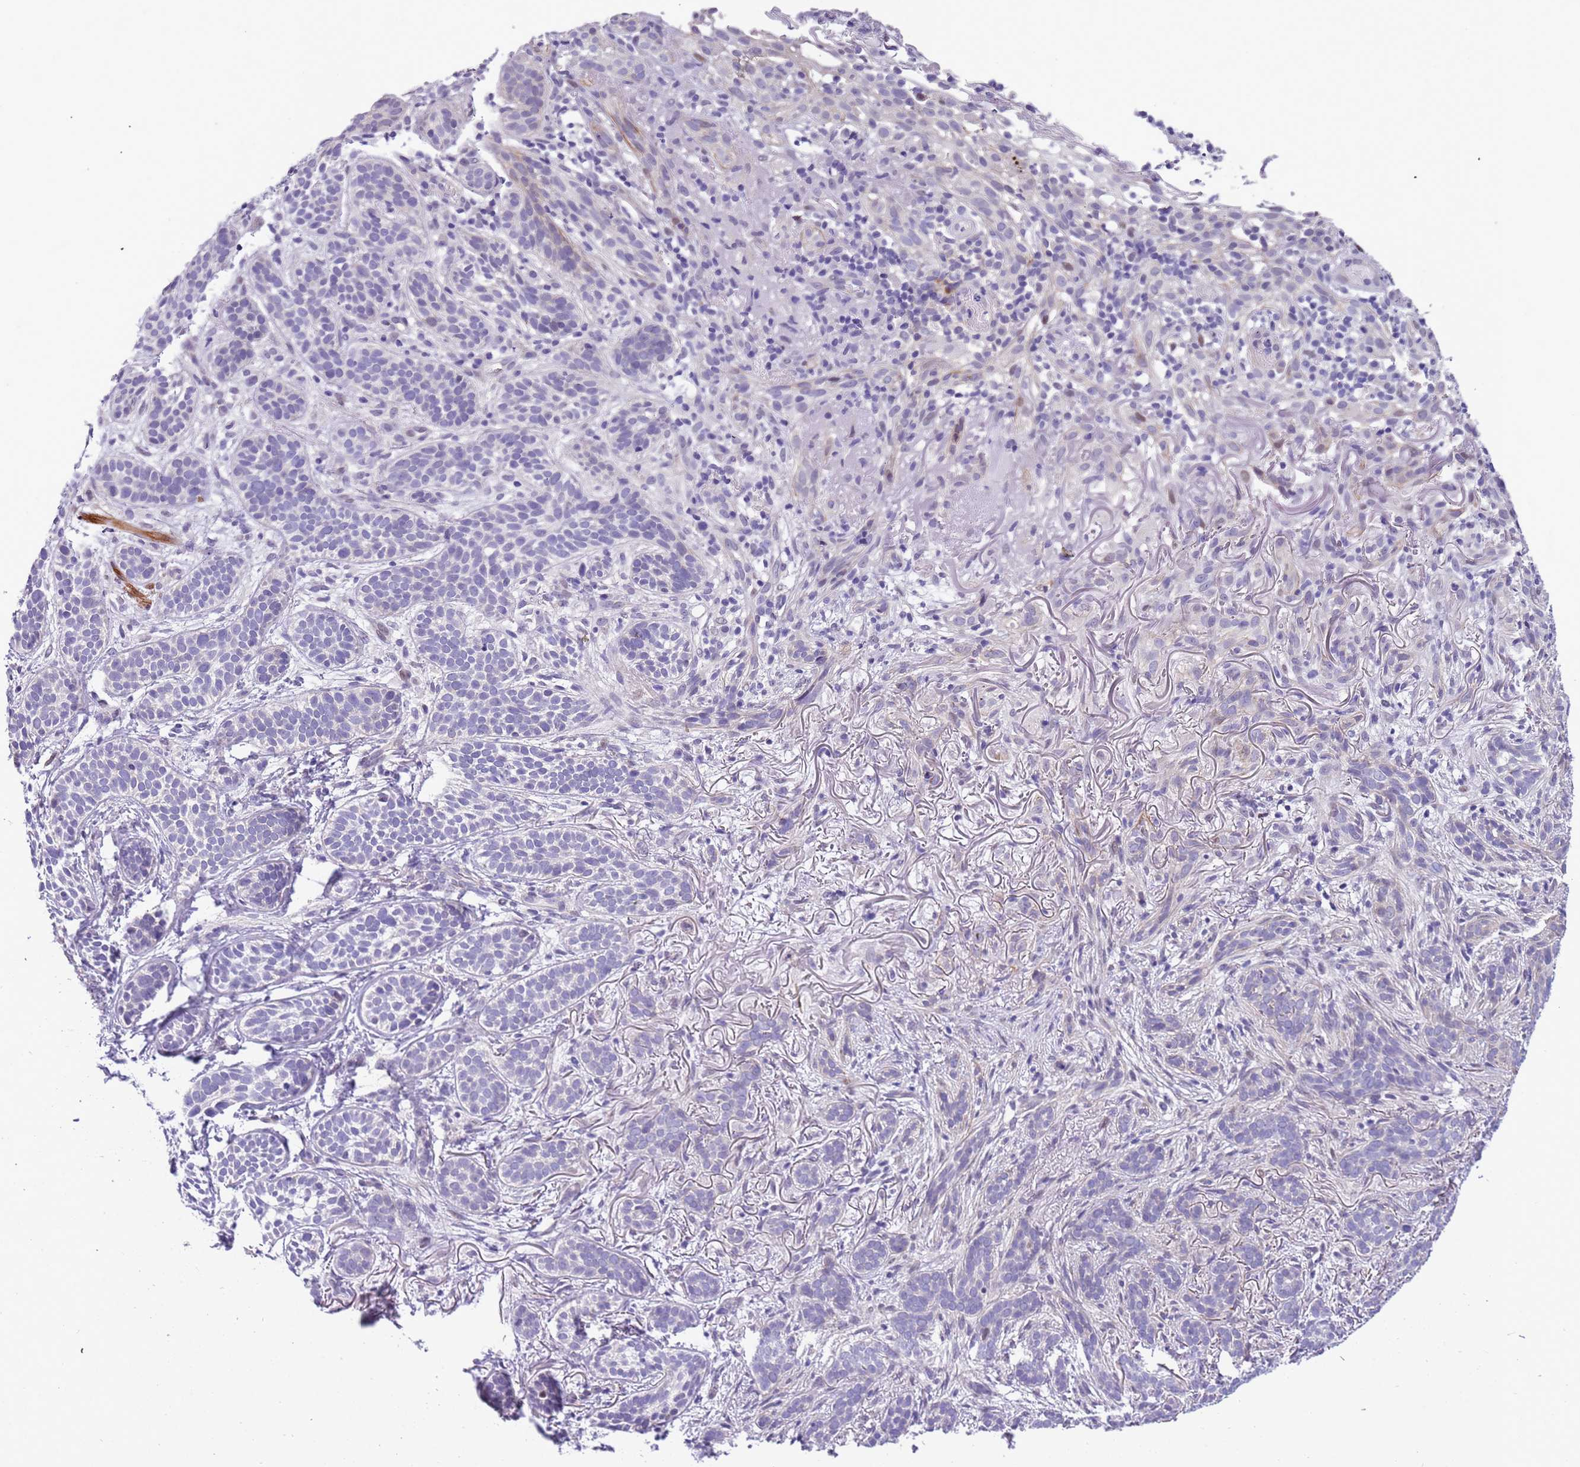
{"staining": {"intensity": "negative", "quantity": "none", "location": "none"}, "tissue": "skin cancer", "cell_type": "Tumor cells", "image_type": "cancer", "snomed": [{"axis": "morphology", "description": "Basal cell carcinoma"}, {"axis": "topography", "description": "Skin"}], "caption": "Immunohistochemical staining of human skin basal cell carcinoma shows no significant staining in tumor cells.", "gene": "PLEKHH1", "patient": {"sex": "male", "age": 71}}